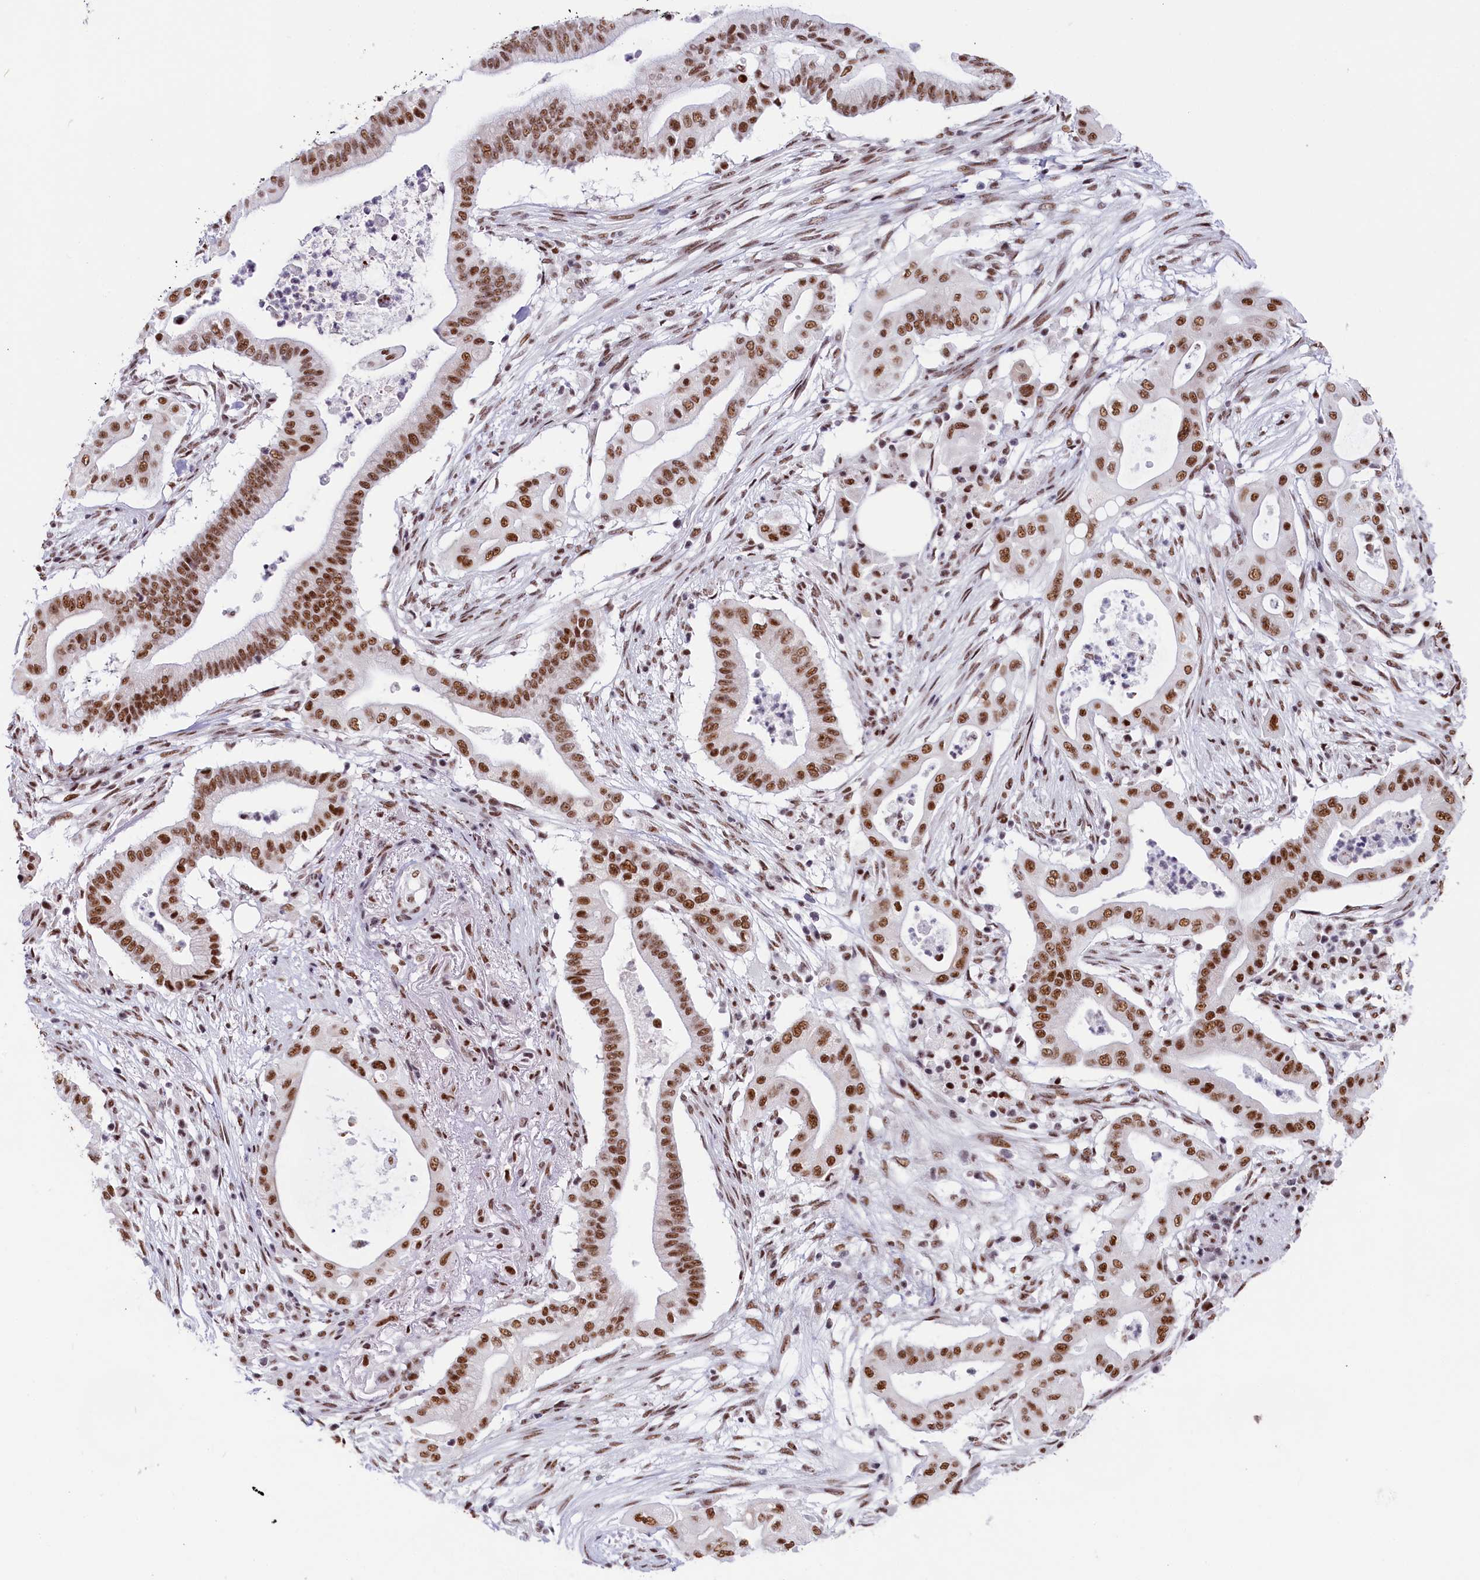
{"staining": {"intensity": "moderate", "quantity": ">75%", "location": "nuclear"}, "tissue": "pancreatic cancer", "cell_type": "Tumor cells", "image_type": "cancer", "snomed": [{"axis": "morphology", "description": "Adenocarcinoma, NOS"}, {"axis": "topography", "description": "Pancreas"}], "caption": "Human pancreatic cancer (adenocarcinoma) stained for a protein (brown) exhibits moderate nuclear positive positivity in approximately >75% of tumor cells.", "gene": "SNRNP70", "patient": {"sex": "male", "age": 68}}